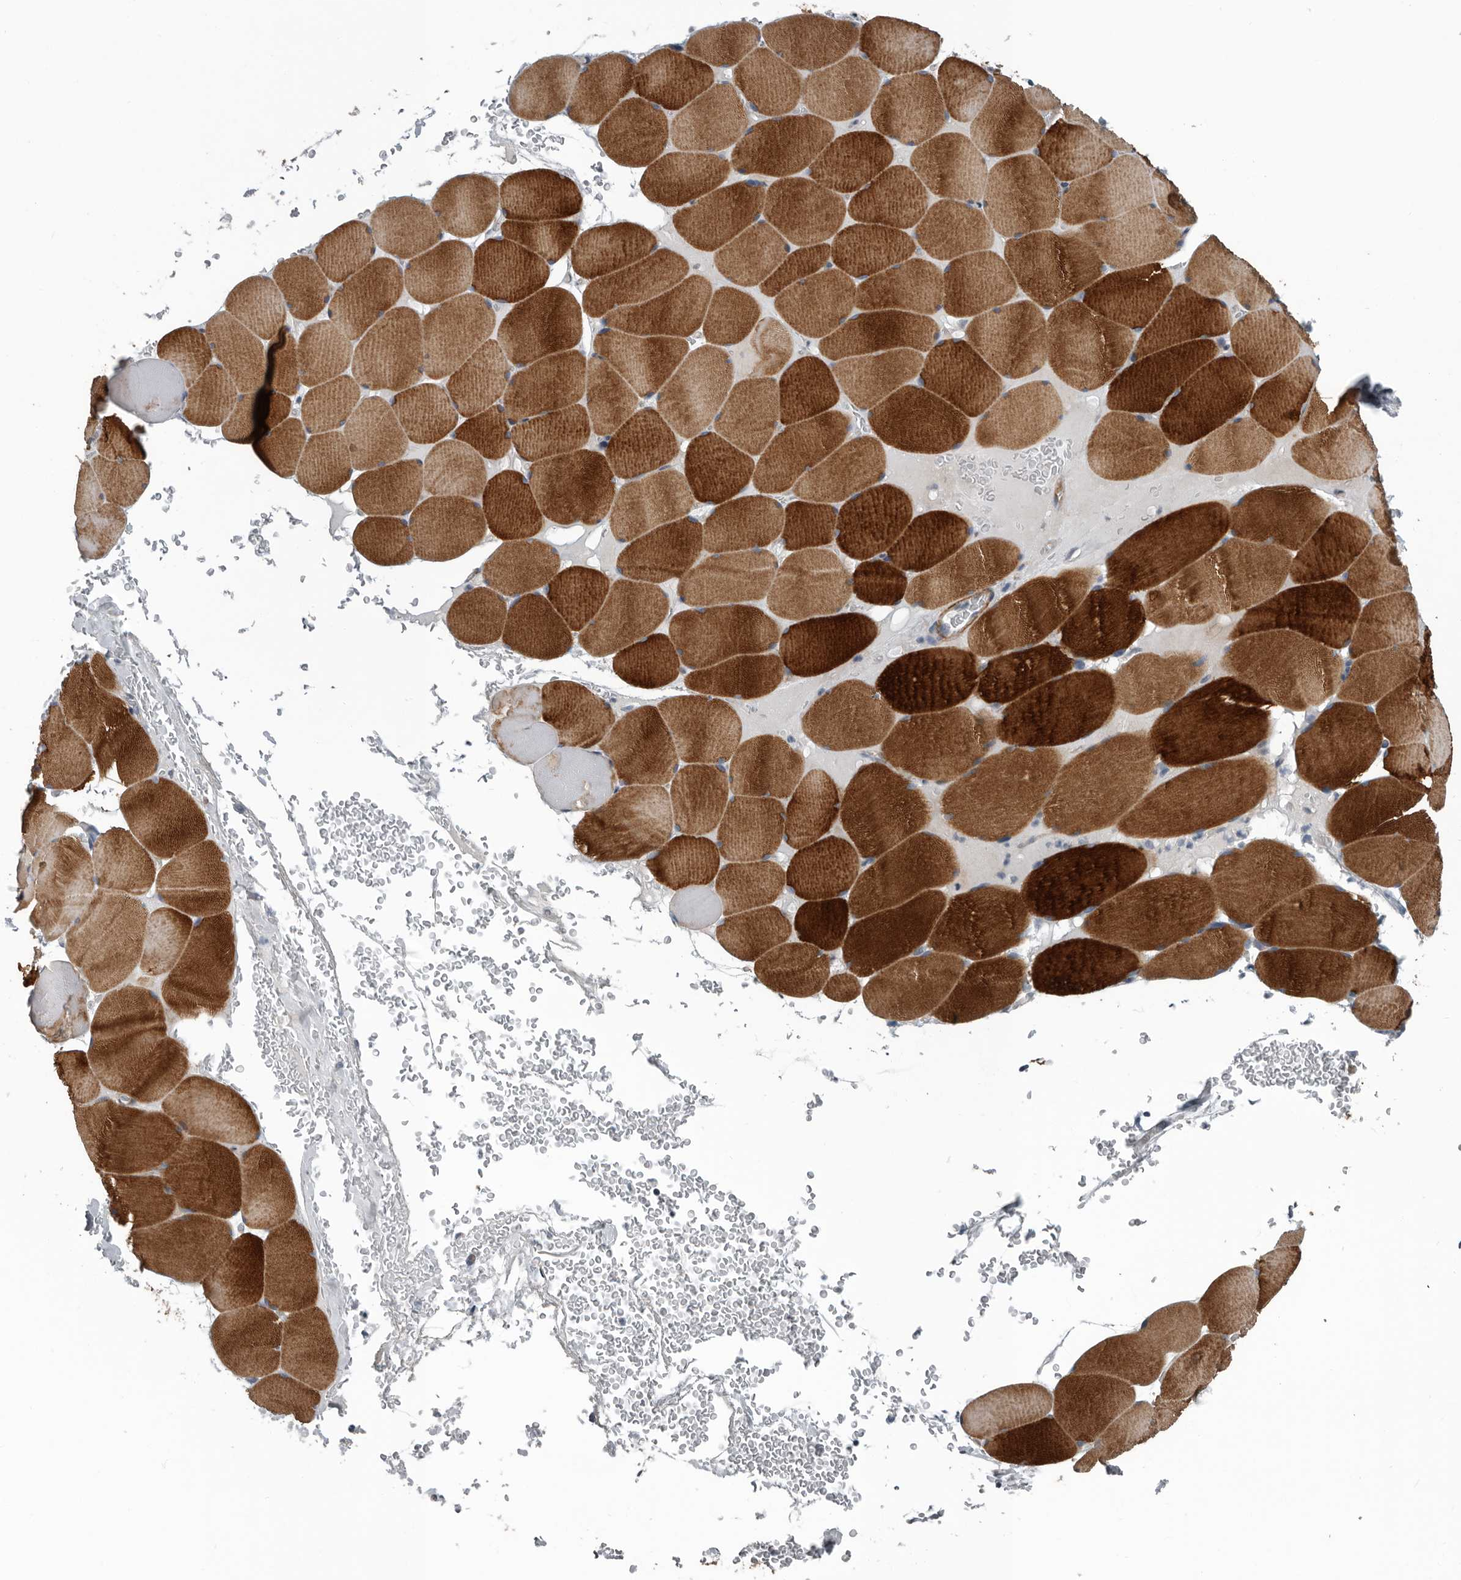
{"staining": {"intensity": "strong", "quantity": ">75%", "location": "cytoplasmic/membranous"}, "tissue": "skeletal muscle", "cell_type": "Myocytes", "image_type": "normal", "snomed": [{"axis": "morphology", "description": "Normal tissue, NOS"}, {"axis": "topography", "description": "Skeletal muscle"}], "caption": "This photomicrograph shows immunohistochemistry staining of benign skeletal muscle, with high strong cytoplasmic/membranous staining in about >75% of myocytes.", "gene": "DPY19L4", "patient": {"sex": "male", "age": 62}}